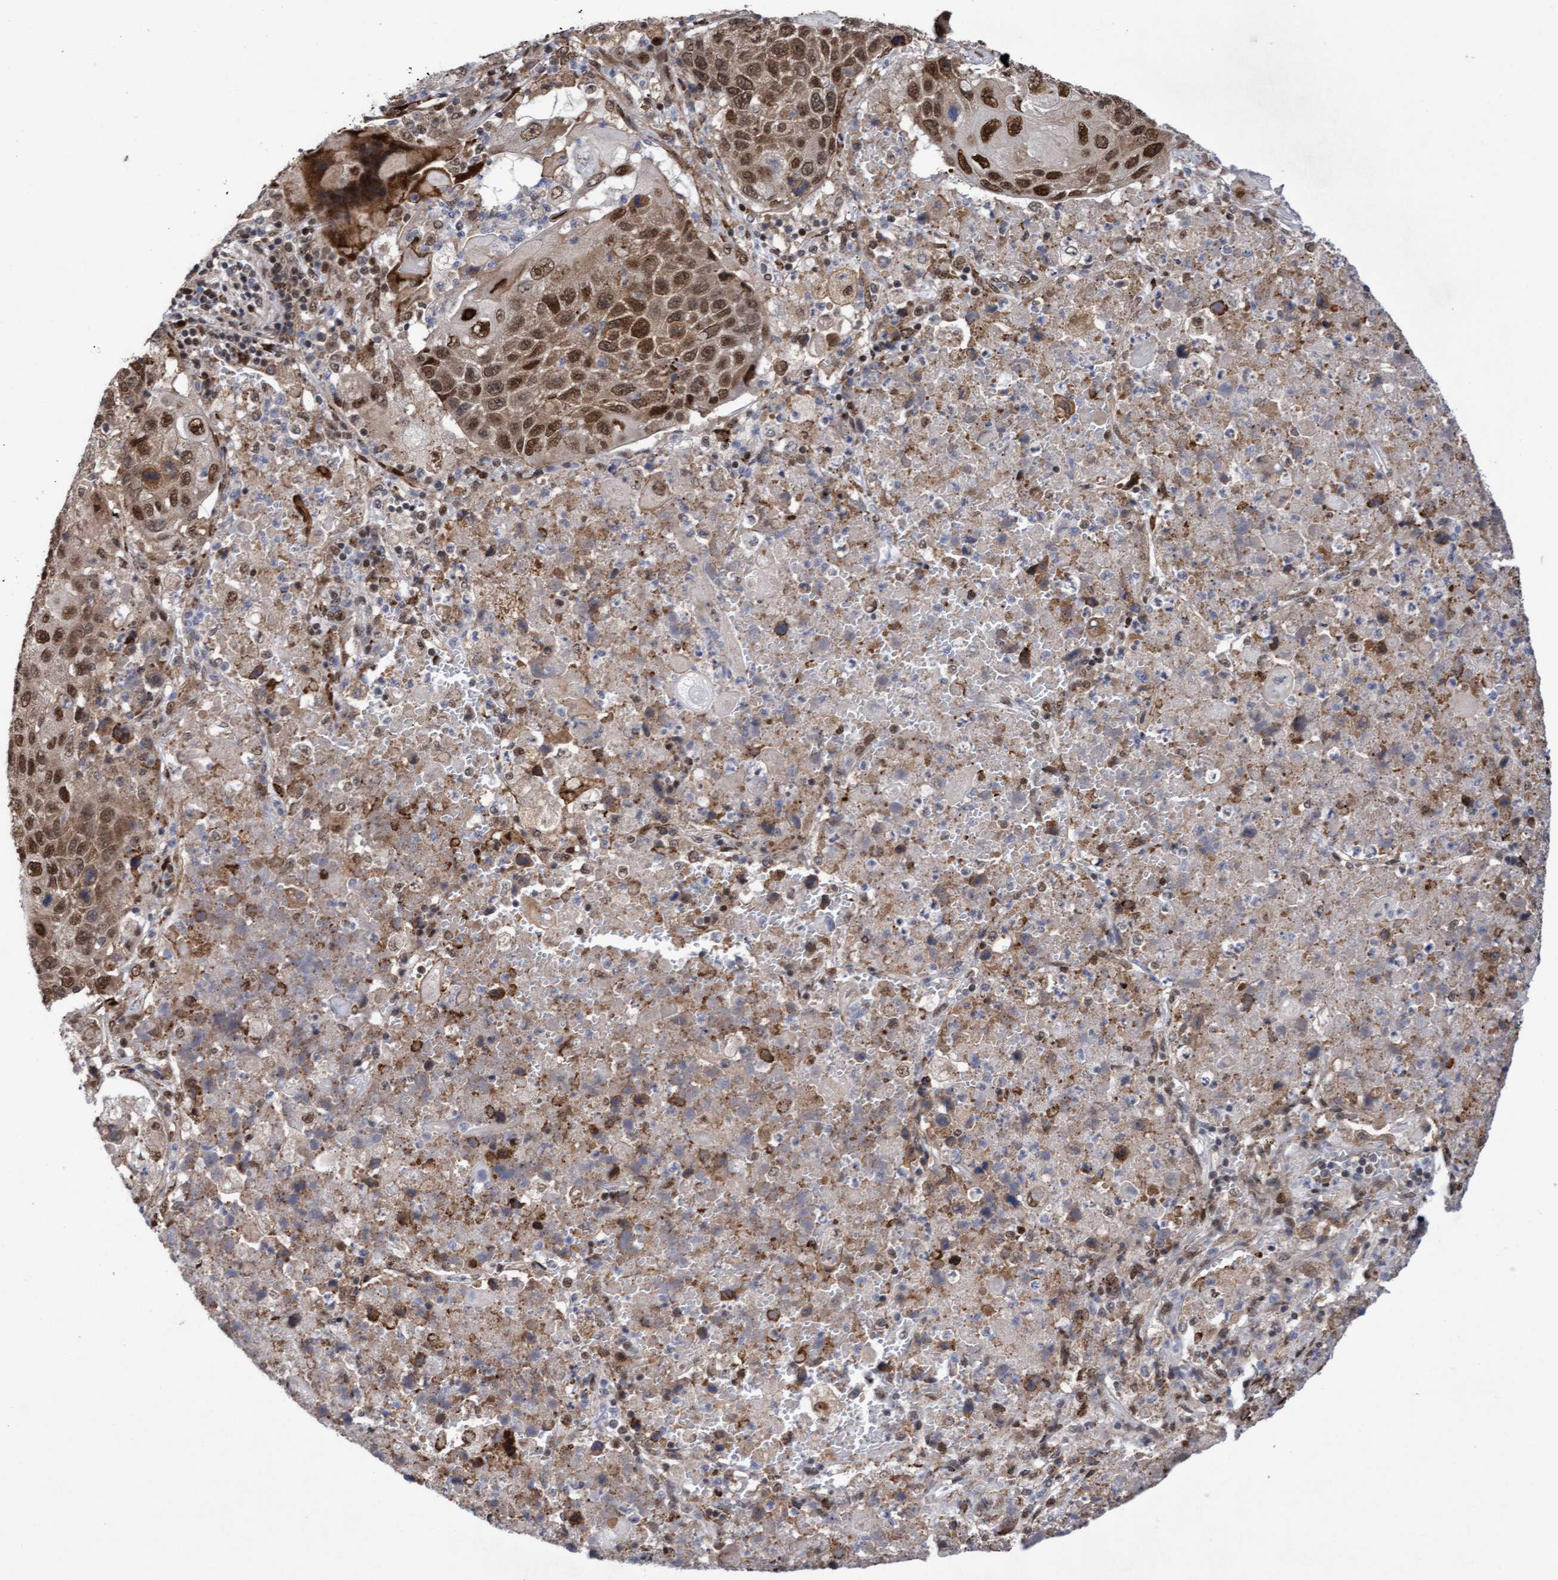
{"staining": {"intensity": "strong", "quantity": ">75%", "location": "cytoplasmic/membranous,nuclear"}, "tissue": "lung cancer", "cell_type": "Tumor cells", "image_type": "cancer", "snomed": [{"axis": "morphology", "description": "Squamous cell carcinoma, NOS"}, {"axis": "topography", "description": "Lung"}], "caption": "Strong cytoplasmic/membranous and nuclear protein staining is present in approximately >75% of tumor cells in squamous cell carcinoma (lung).", "gene": "TANC2", "patient": {"sex": "male", "age": 61}}